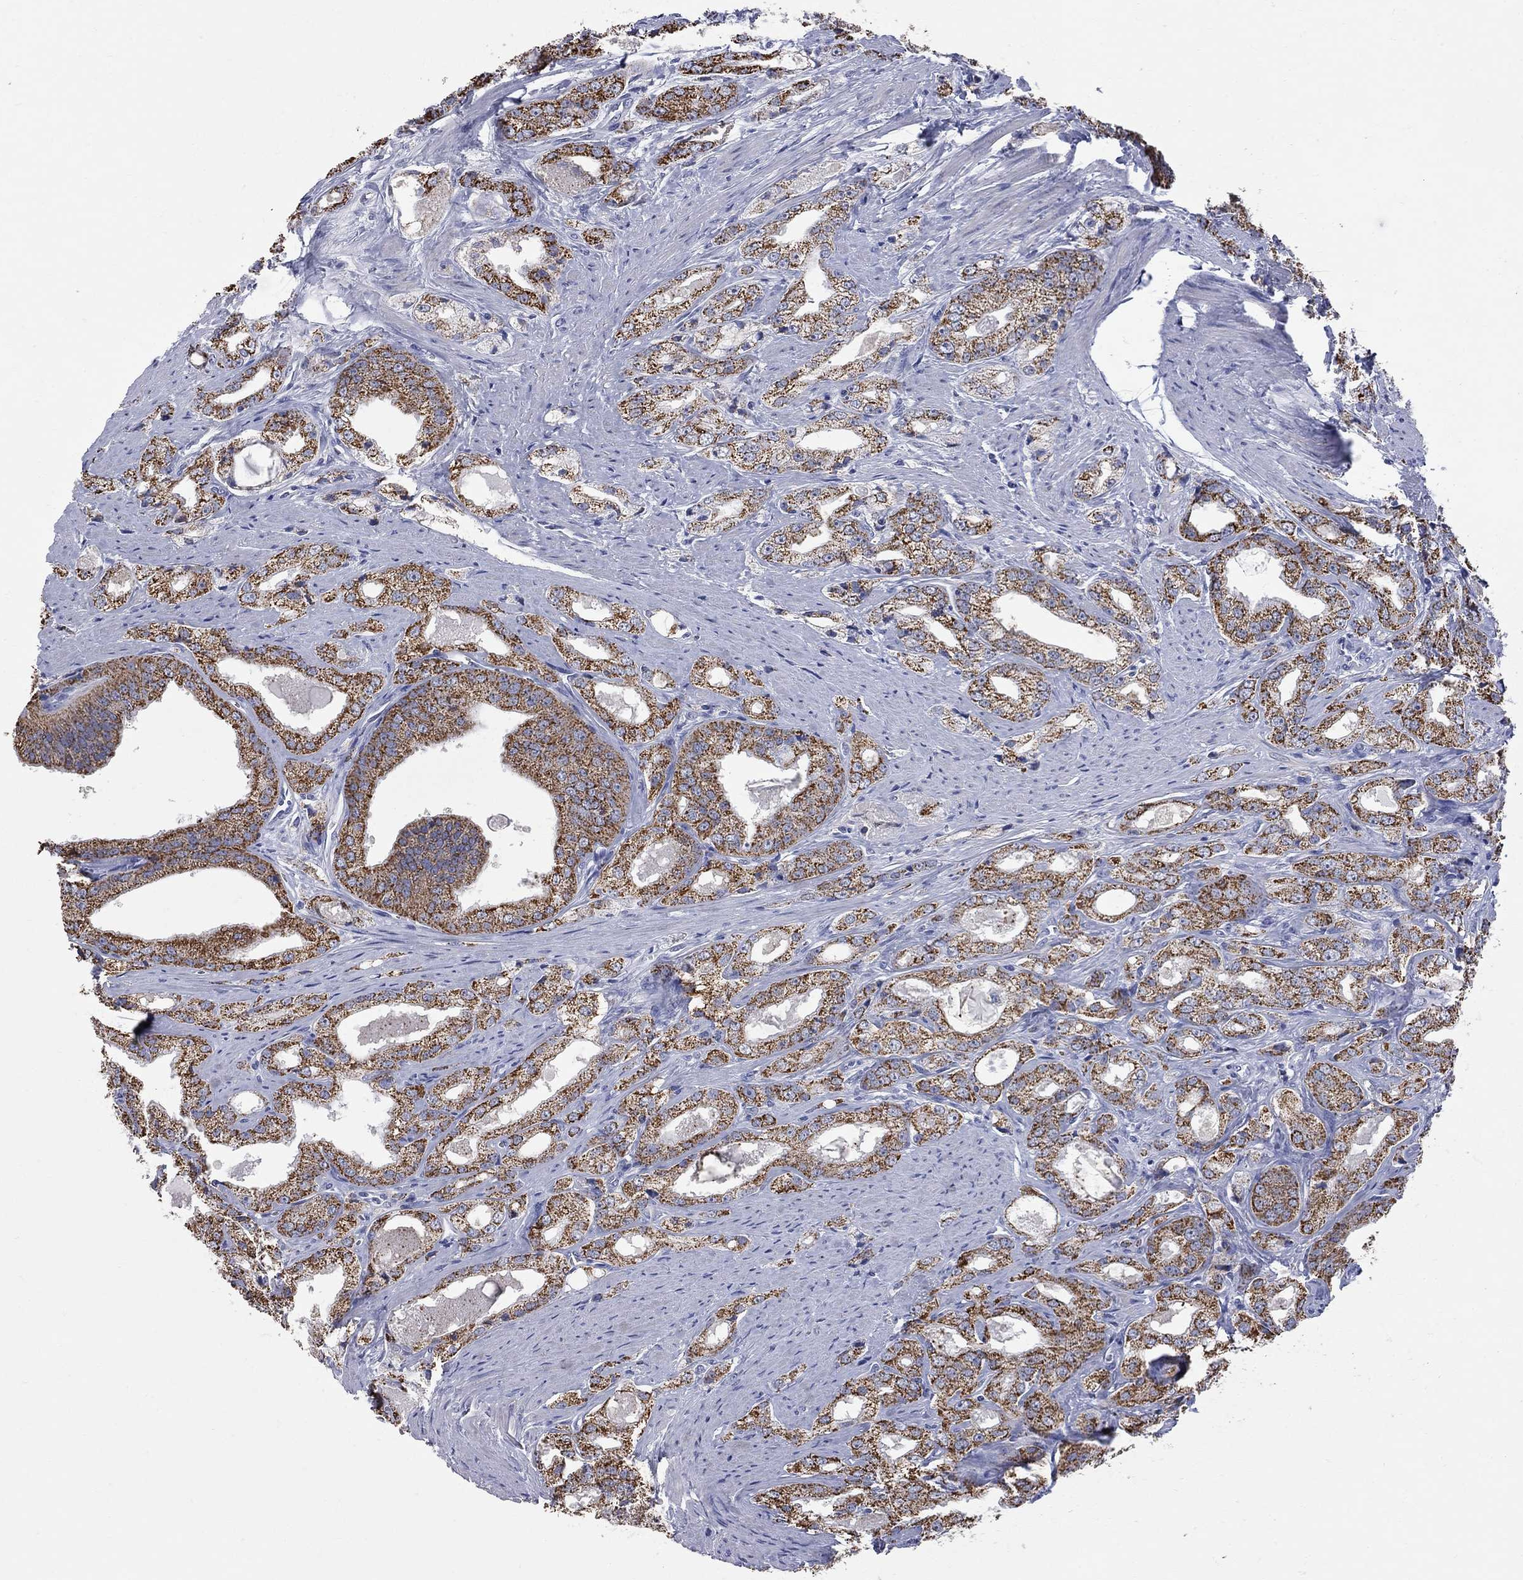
{"staining": {"intensity": "strong", "quantity": ">75%", "location": "cytoplasmic/membranous"}, "tissue": "prostate cancer", "cell_type": "Tumor cells", "image_type": "cancer", "snomed": [{"axis": "morphology", "description": "Adenocarcinoma, NOS"}, {"axis": "morphology", "description": "Adenocarcinoma, High grade"}, {"axis": "topography", "description": "Prostate"}], "caption": "High-magnification brightfield microscopy of high-grade adenocarcinoma (prostate) stained with DAB (brown) and counterstained with hematoxylin (blue). tumor cells exhibit strong cytoplasmic/membranous staining is appreciated in about>75% of cells. Using DAB (3,3'-diaminobenzidine) (brown) and hematoxylin (blue) stains, captured at high magnification using brightfield microscopy.", "gene": "FAM221B", "patient": {"sex": "male", "age": 70}}